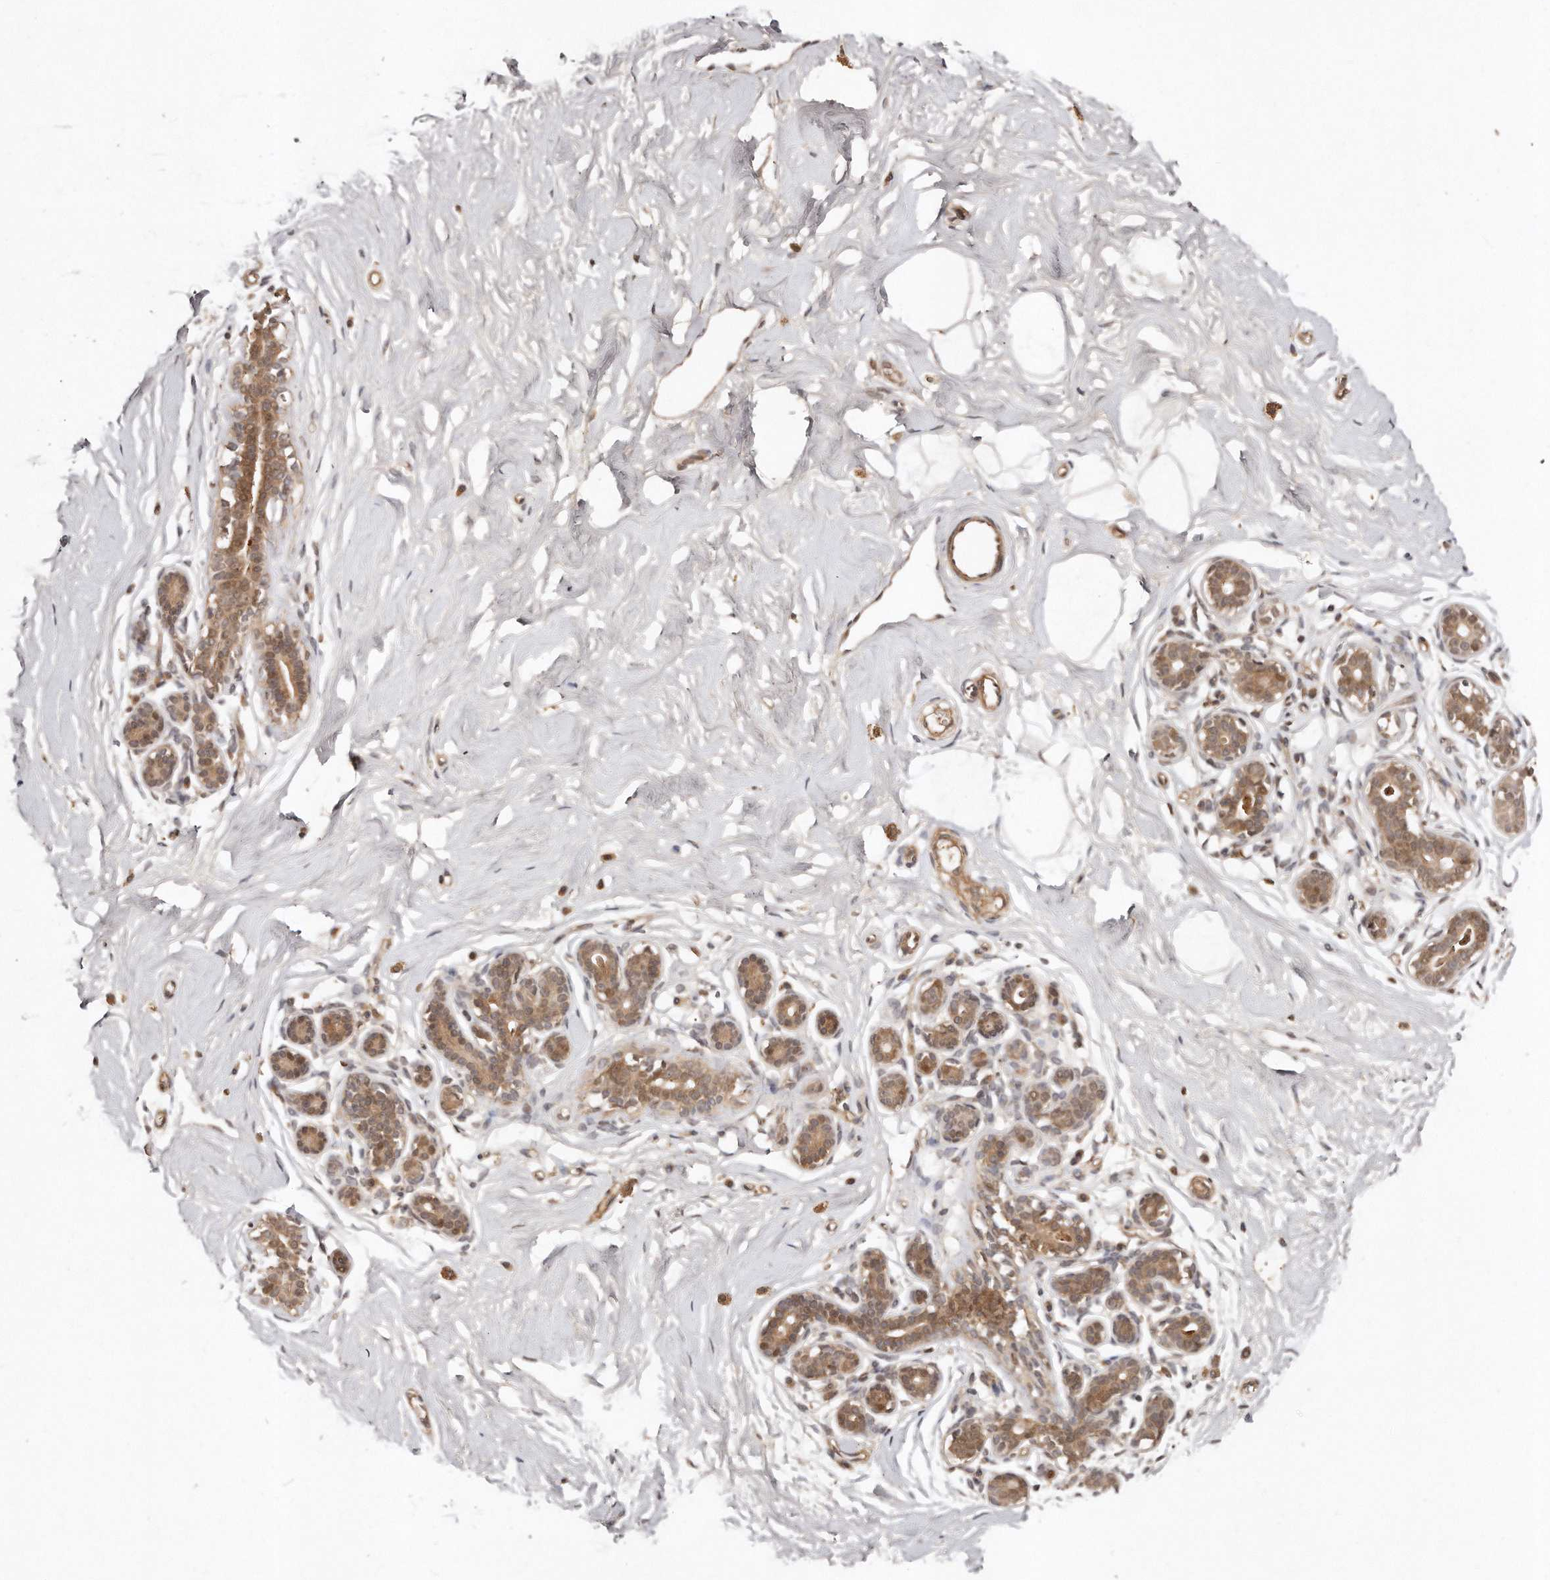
{"staining": {"intensity": "negative", "quantity": "none", "location": "none"}, "tissue": "breast", "cell_type": "Adipocytes", "image_type": "normal", "snomed": [{"axis": "morphology", "description": "Normal tissue, NOS"}, {"axis": "morphology", "description": "Adenoma, NOS"}, {"axis": "topography", "description": "Breast"}], "caption": "IHC of unremarkable breast reveals no positivity in adipocytes. (DAB (3,3'-diaminobenzidine) IHC visualized using brightfield microscopy, high magnification).", "gene": "SOX4", "patient": {"sex": "female", "age": 23}}